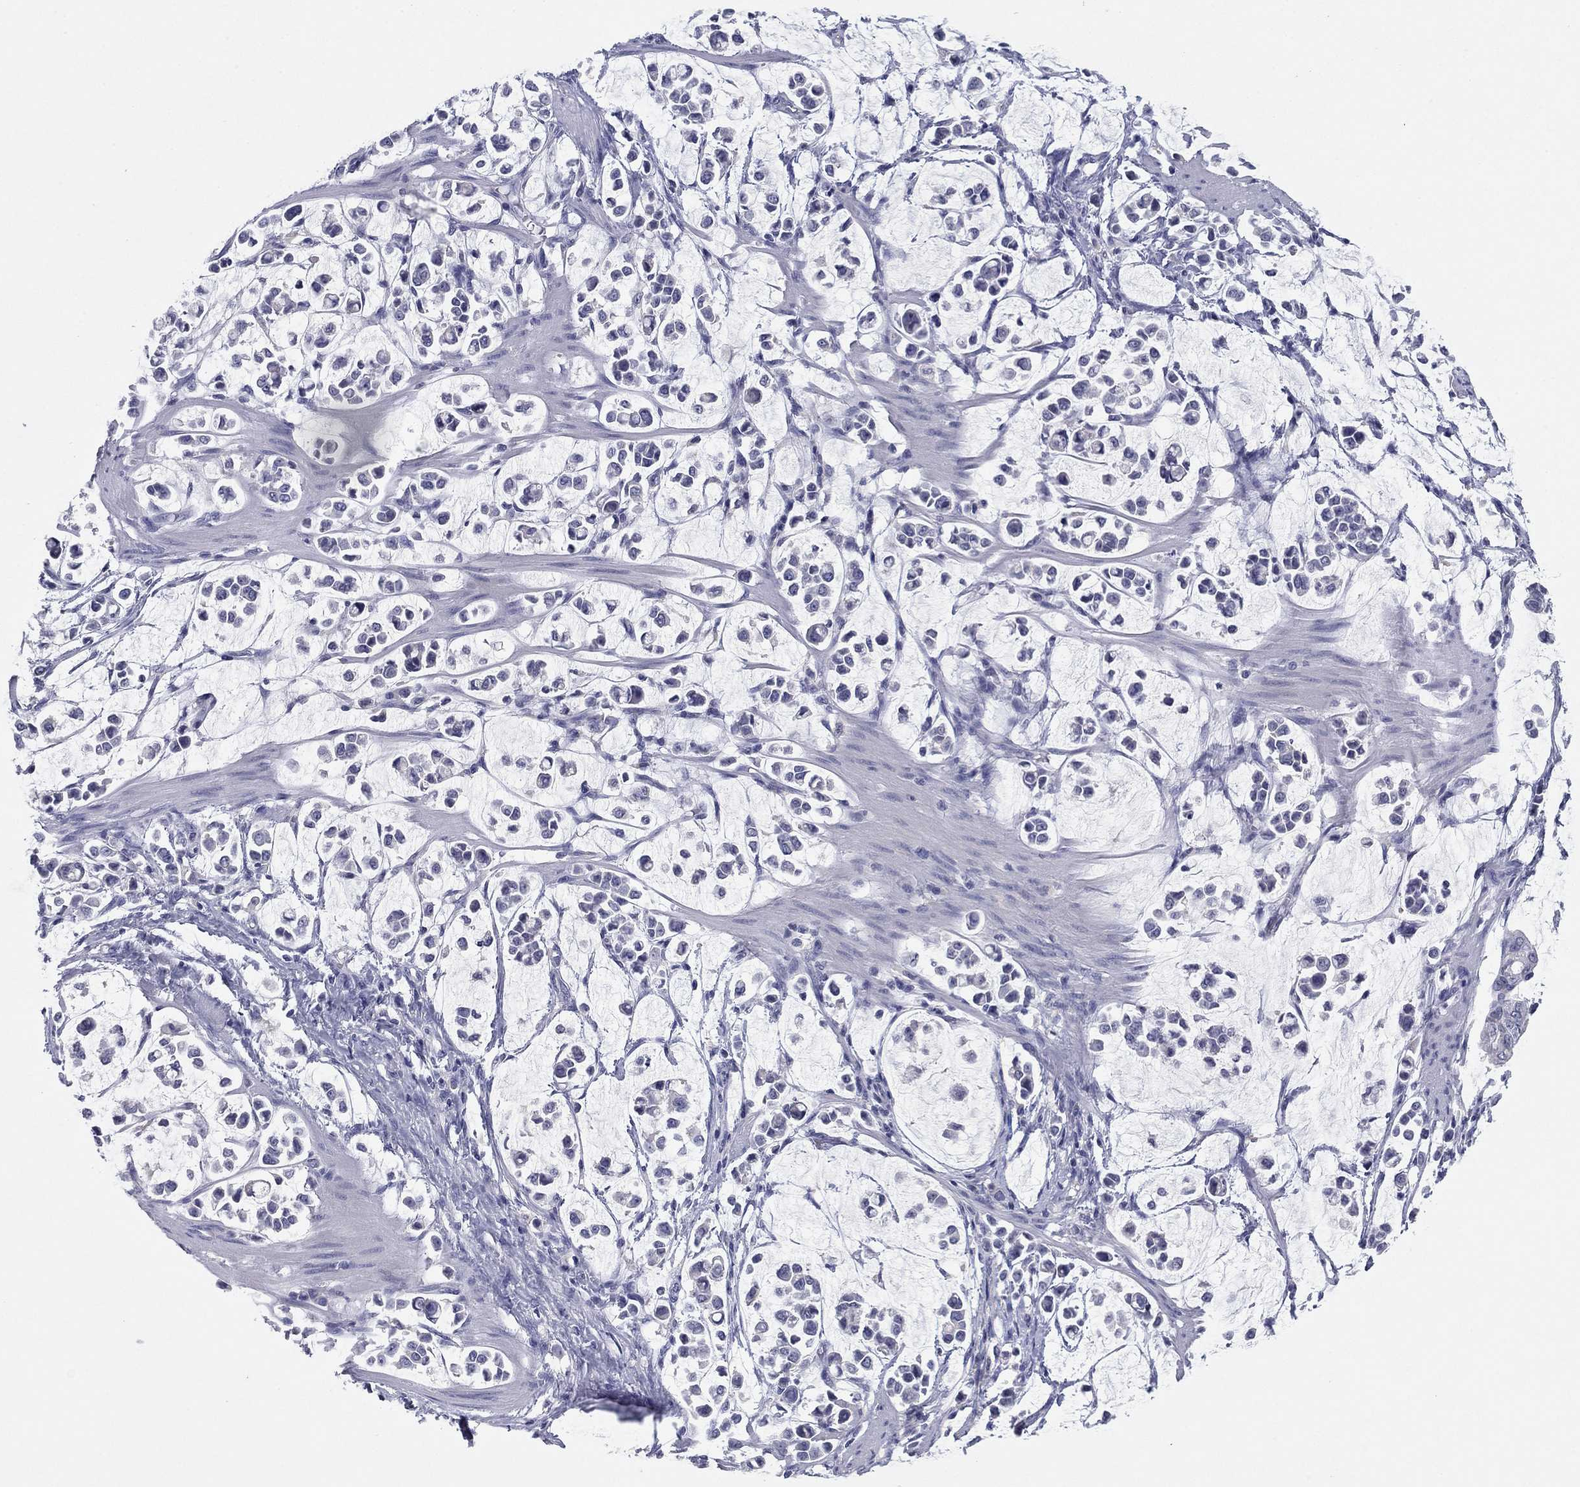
{"staining": {"intensity": "negative", "quantity": "none", "location": "none"}, "tissue": "stomach cancer", "cell_type": "Tumor cells", "image_type": "cancer", "snomed": [{"axis": "morphology", "description": "Adenocarcinoma, NOS"}, {"axis": "topography", "description": "Stomach"}], "caption": "High power microscopy histopathology image of an immunohistochemistry histopathology image of stomach cancer (adenocarcinoma), revealing no significant staining in tumor cells. (Immunohistochemistry, brightfield microscopy, high magnification).", "gene": "CNTNAP4", "patient": {"sex": "male", "age": 82}}